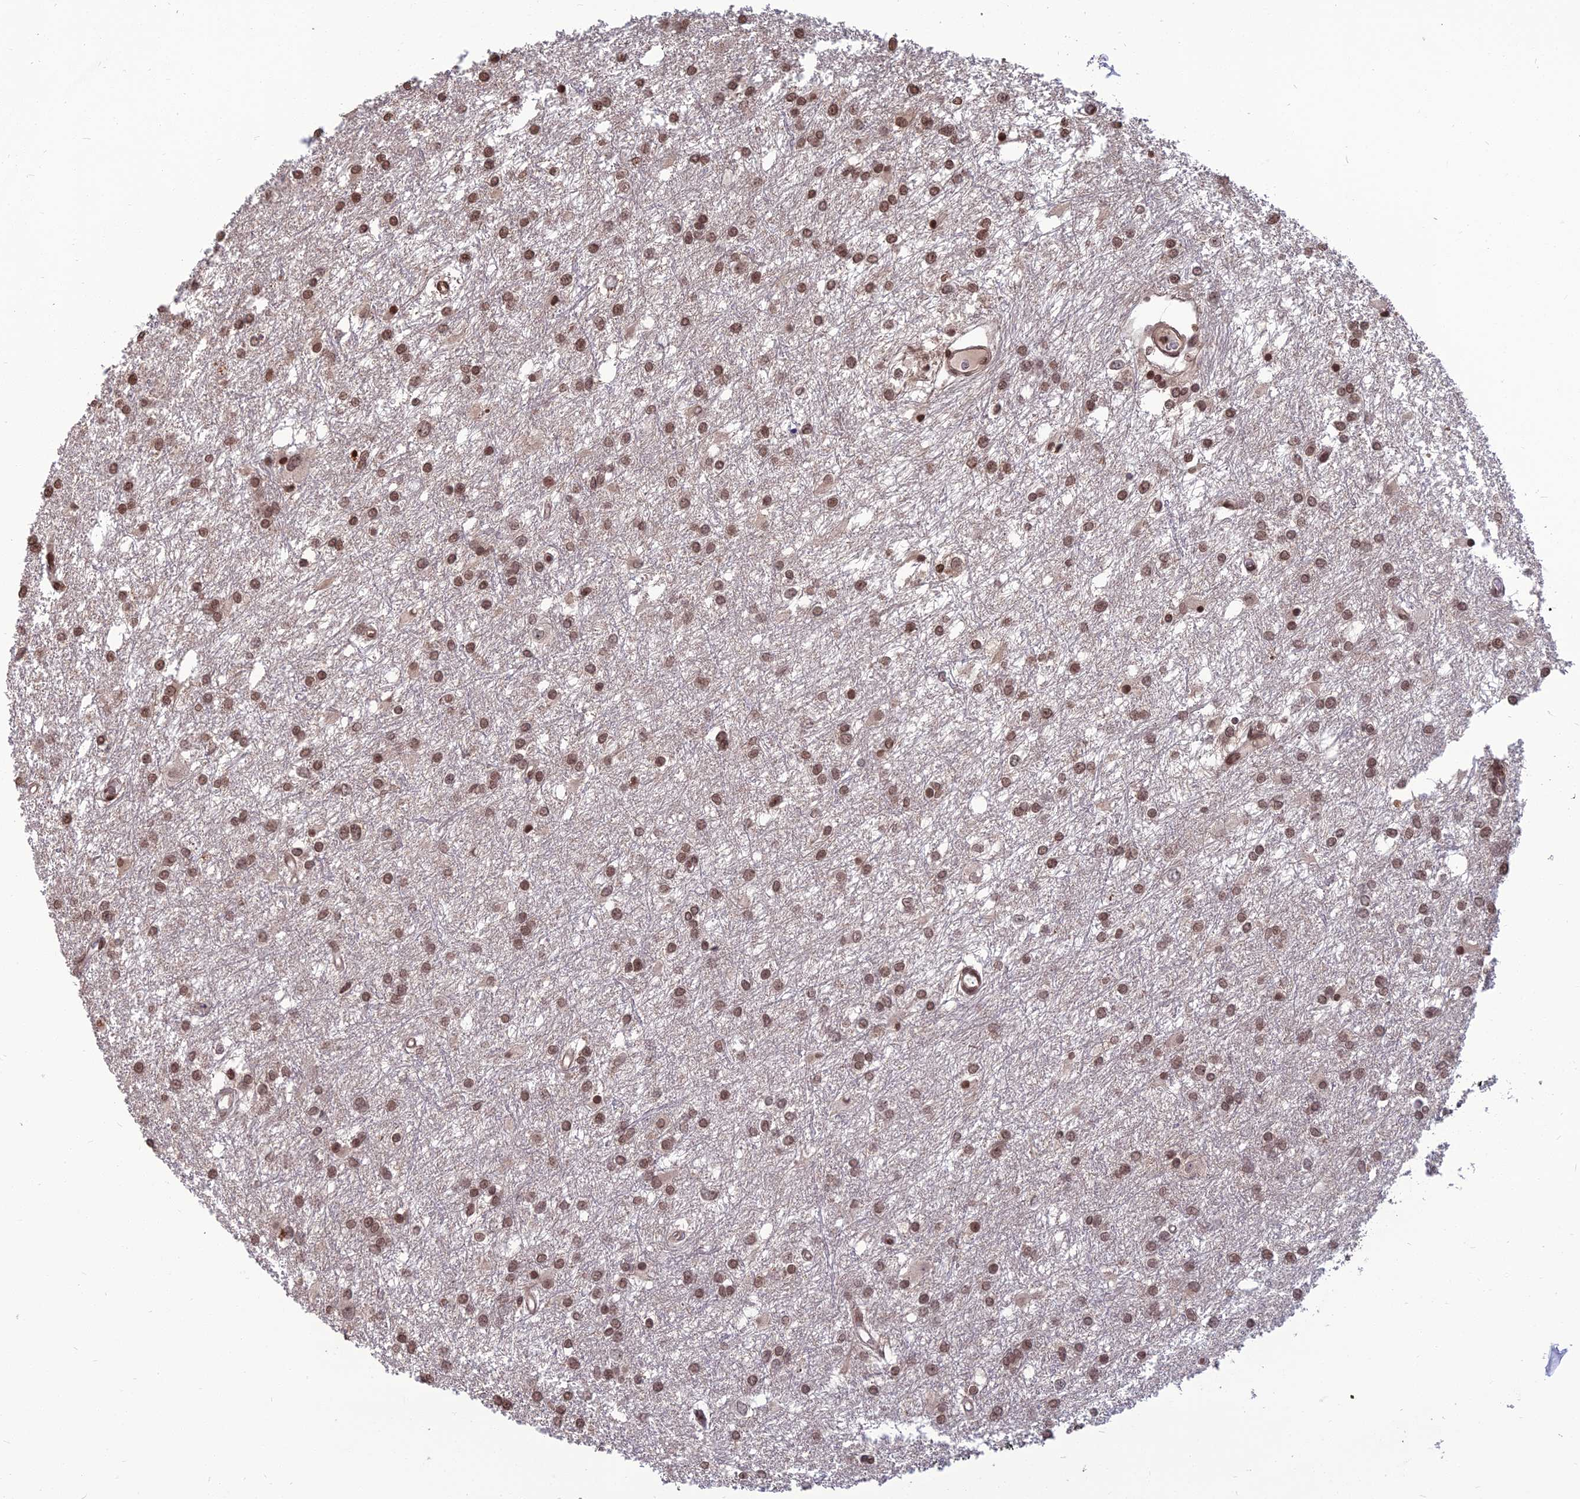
{"staining": {"intensity": "moderate", "quantity": ">75%", "location": "nuclear"}, "tissue": "glioma", "cell_type": "Tumor cells", "image_type": "cancer", "snomed": [{"axis": "morphology", "description": "Glioma, malignant, High grade"}, {"axis": "topography", "description": "Brain"}], "caption": "The histopathology image demonstrates staining of malignant high-grade glioma, revealing moderate nuclear protein expression (brown color) within tumor cells. (brown staining indicates protein expression, while blue staining denotes nuclei).", "gene": "OPA3", "patient": {"sex": "female", "age": 50}}